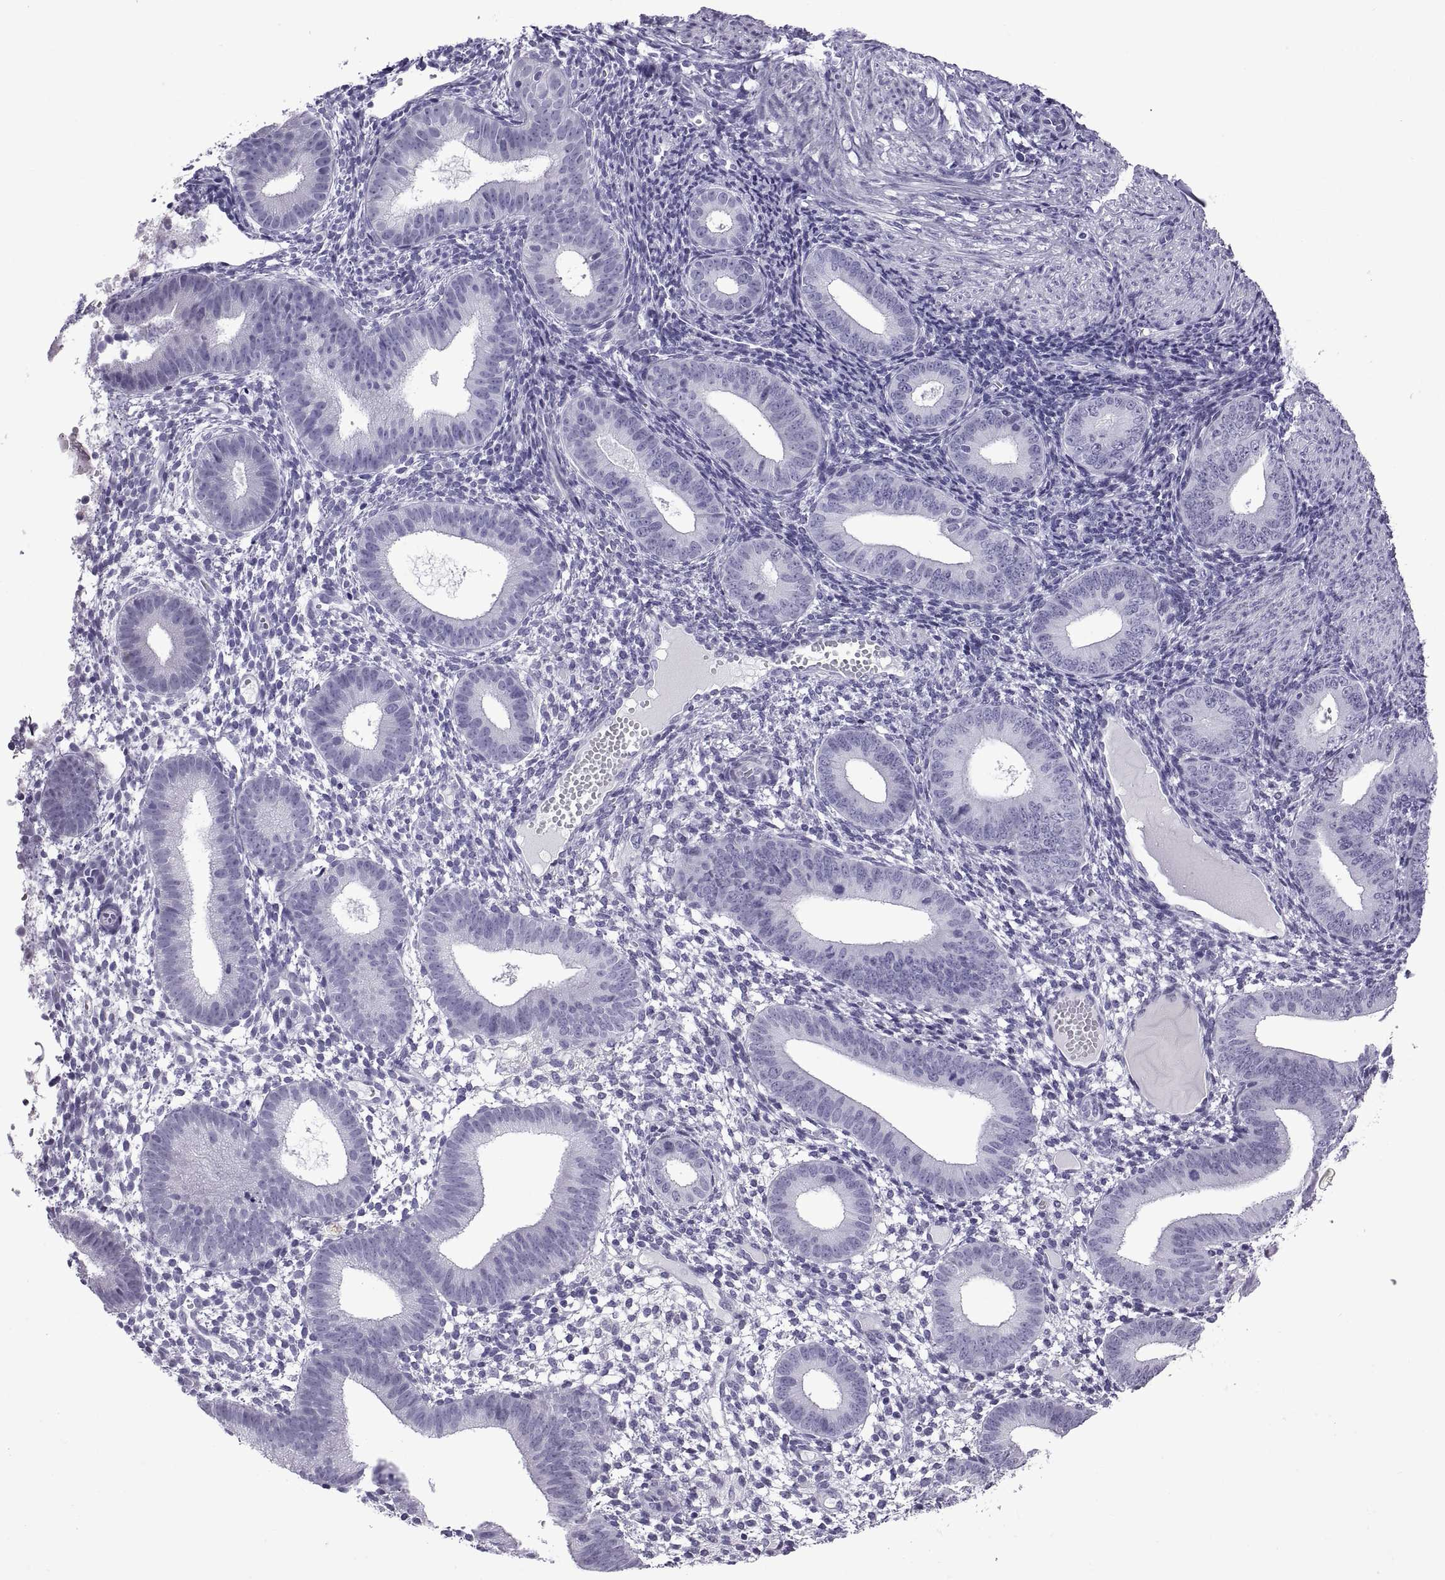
{"staining": {"intensity": "negative", "quantity": "none", "location": "none"}, "tissue": "endometrium", "cell_type": "Cells in endometrial stroma", "image_type": "normal", "snomed": [{"axis": "morphology", "description": "Normal tissue, NOS"}, {"axis": "topography", "description": "Endometrium"}], "caption": "Benign endometrium was stained to show a protein in brown. There is no significant positivity in cells in endometrial stroma. Brightfield microscopy of immunohistochemistry stained with DAB (3,3'-diaminobenzidine) (brown) and hematoxylin (blue), captured at high magnification.", "gene": "C3orf22", "patient": {"sex": "female", "age": 39}}